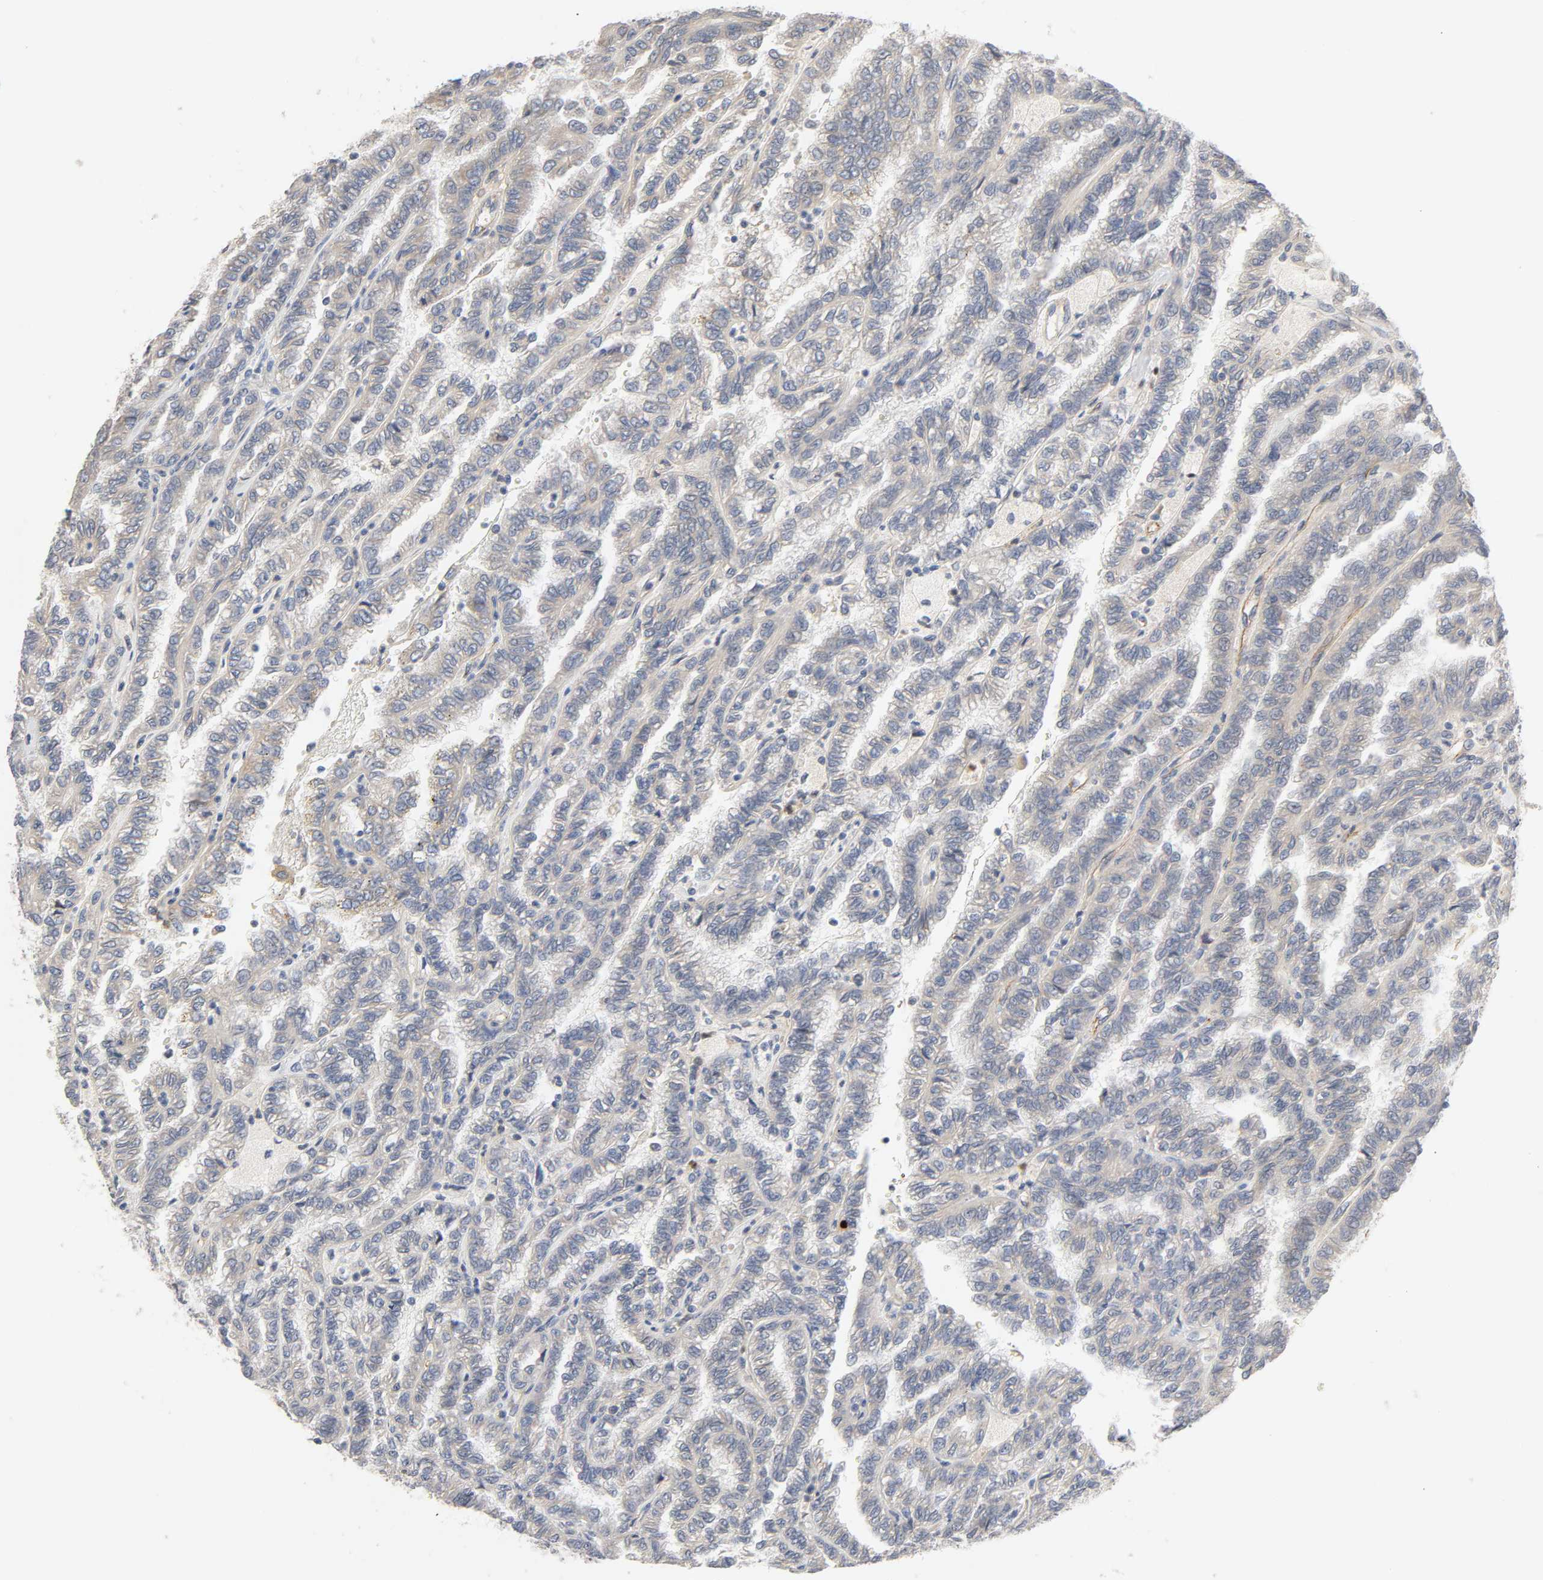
{"staining": {"intensity": "moderate", "quantity": "25%-75%", "location": "cytoplasmic/membranous"}, "tissue": "renal cancer", "cell_type": "Tumor cells", "image_type": "cancer", "snomed": [{"axis": "morphology", "description": "Inflammation, NOS"}, {"axis": "morphology", "description": "Adenocarcinoma, NOS"}, {"axis": "topography", "description": "Kidney"}], "caption": "Immunohistochemistry (IHC) of renal cancer (adenocarcinoma) demonstrates medium levels of moderate cytoplasmic/membranous expression in approximately 25%-75% of tumor cells.", "gene": "FAM118A", "patient": {"sex": "male", "age": 68}}